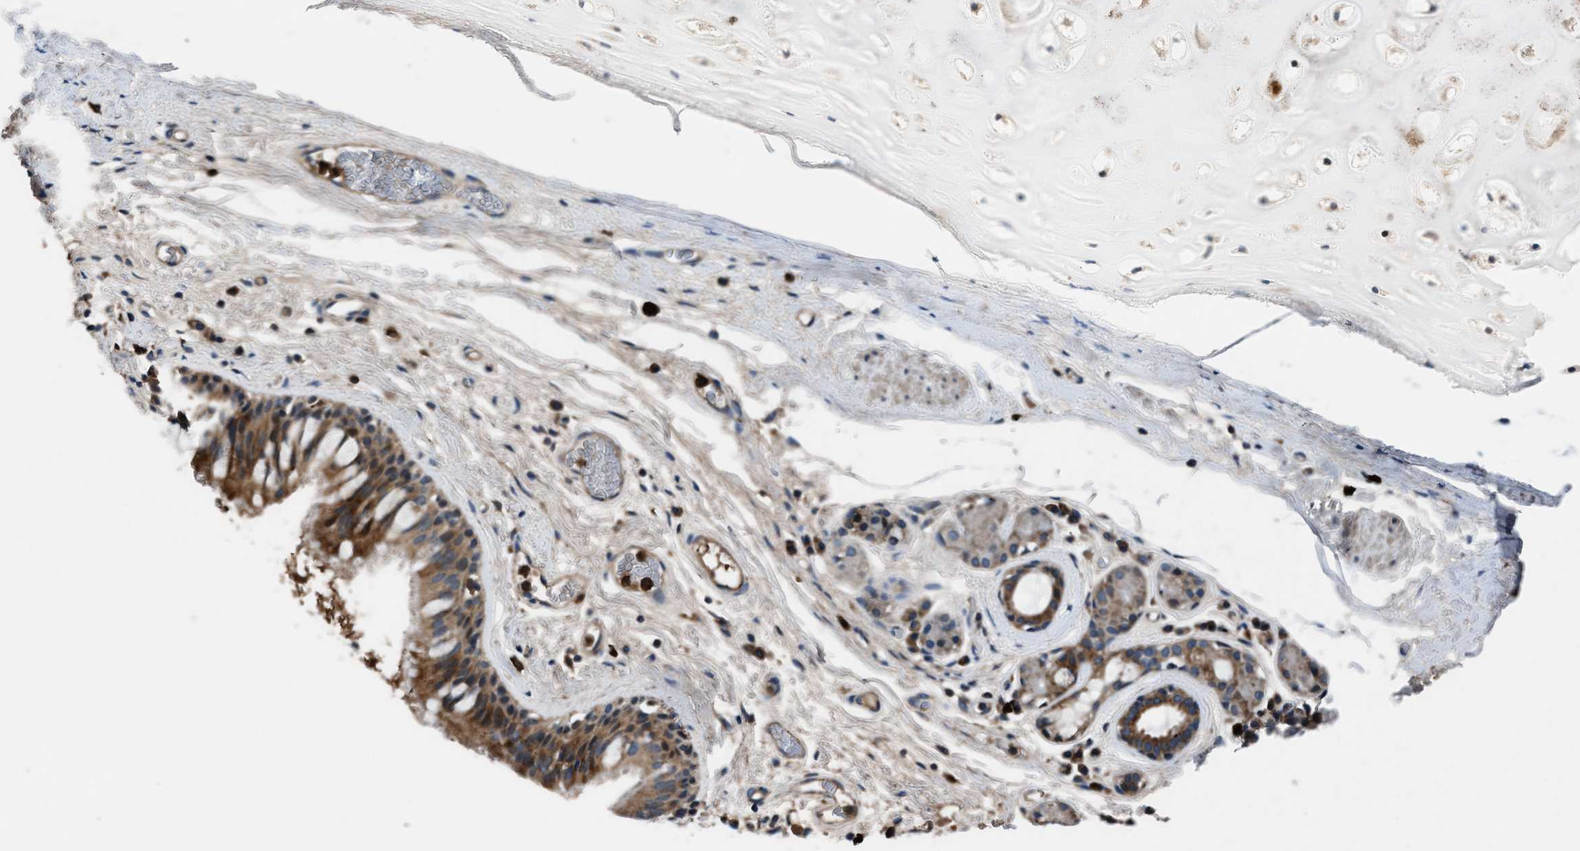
{"staining": {"intensity": "strong", "quantity": ">75%", "location": "cytoplasmic/membranous"}, "tissue": "bronchus", "cell_type": "Respiratory epithelial cells", "image_type": "normal", "snomed": [{"axis": "morphology", "description": "Normal tissue, NOS"}, {"axis": "topography", "description": "Cartilage tissue"}], "caption": "Immunohistochemistry of benign bronchus displays high levels of strong cytoplasmic/membranous staining in approximately >75% of respiratory epithelial cells. (Stains: DAB in brown, nuclei in blue, Microscopy: brightfield microscopy at high magnification).", "gene": "FAM221A", "patient": {"sex": "female", "age": 63}}